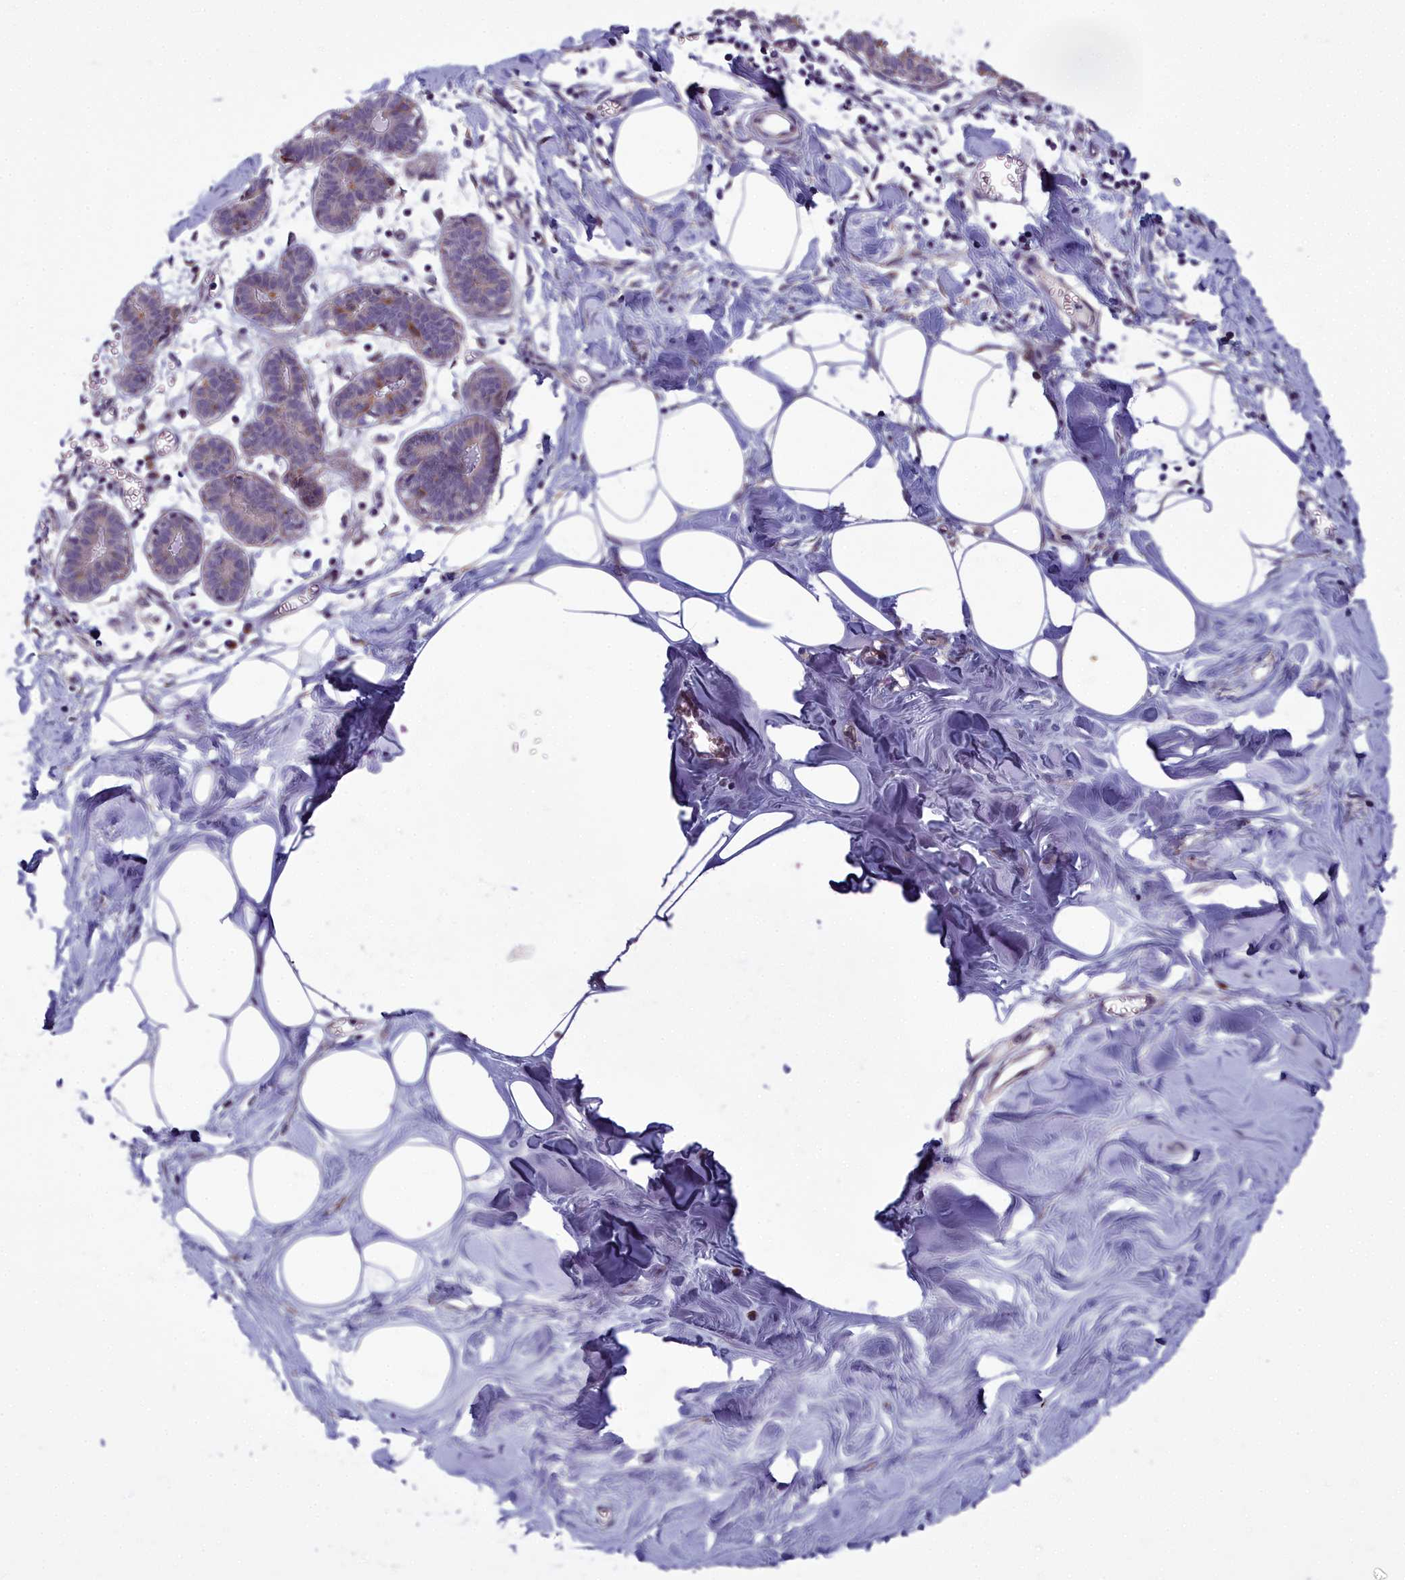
{"staining": {"intensity": "negative", "quantity": "none", "location": "none"}, "tissue": "breast", "cell_type": "Adipocytes", "image_type": "normal", "snomed": [{"axis": "morphology", "description": "Normal tissue, NOS"}, {"axis": "topography", "description": "Breast"}], "caption": "This is an IHC photomicrograph of normal human breast. There is no positivity in adipocytes.", "gene": "WDPCP", "patient": {"sex": "female", "age": 27}}